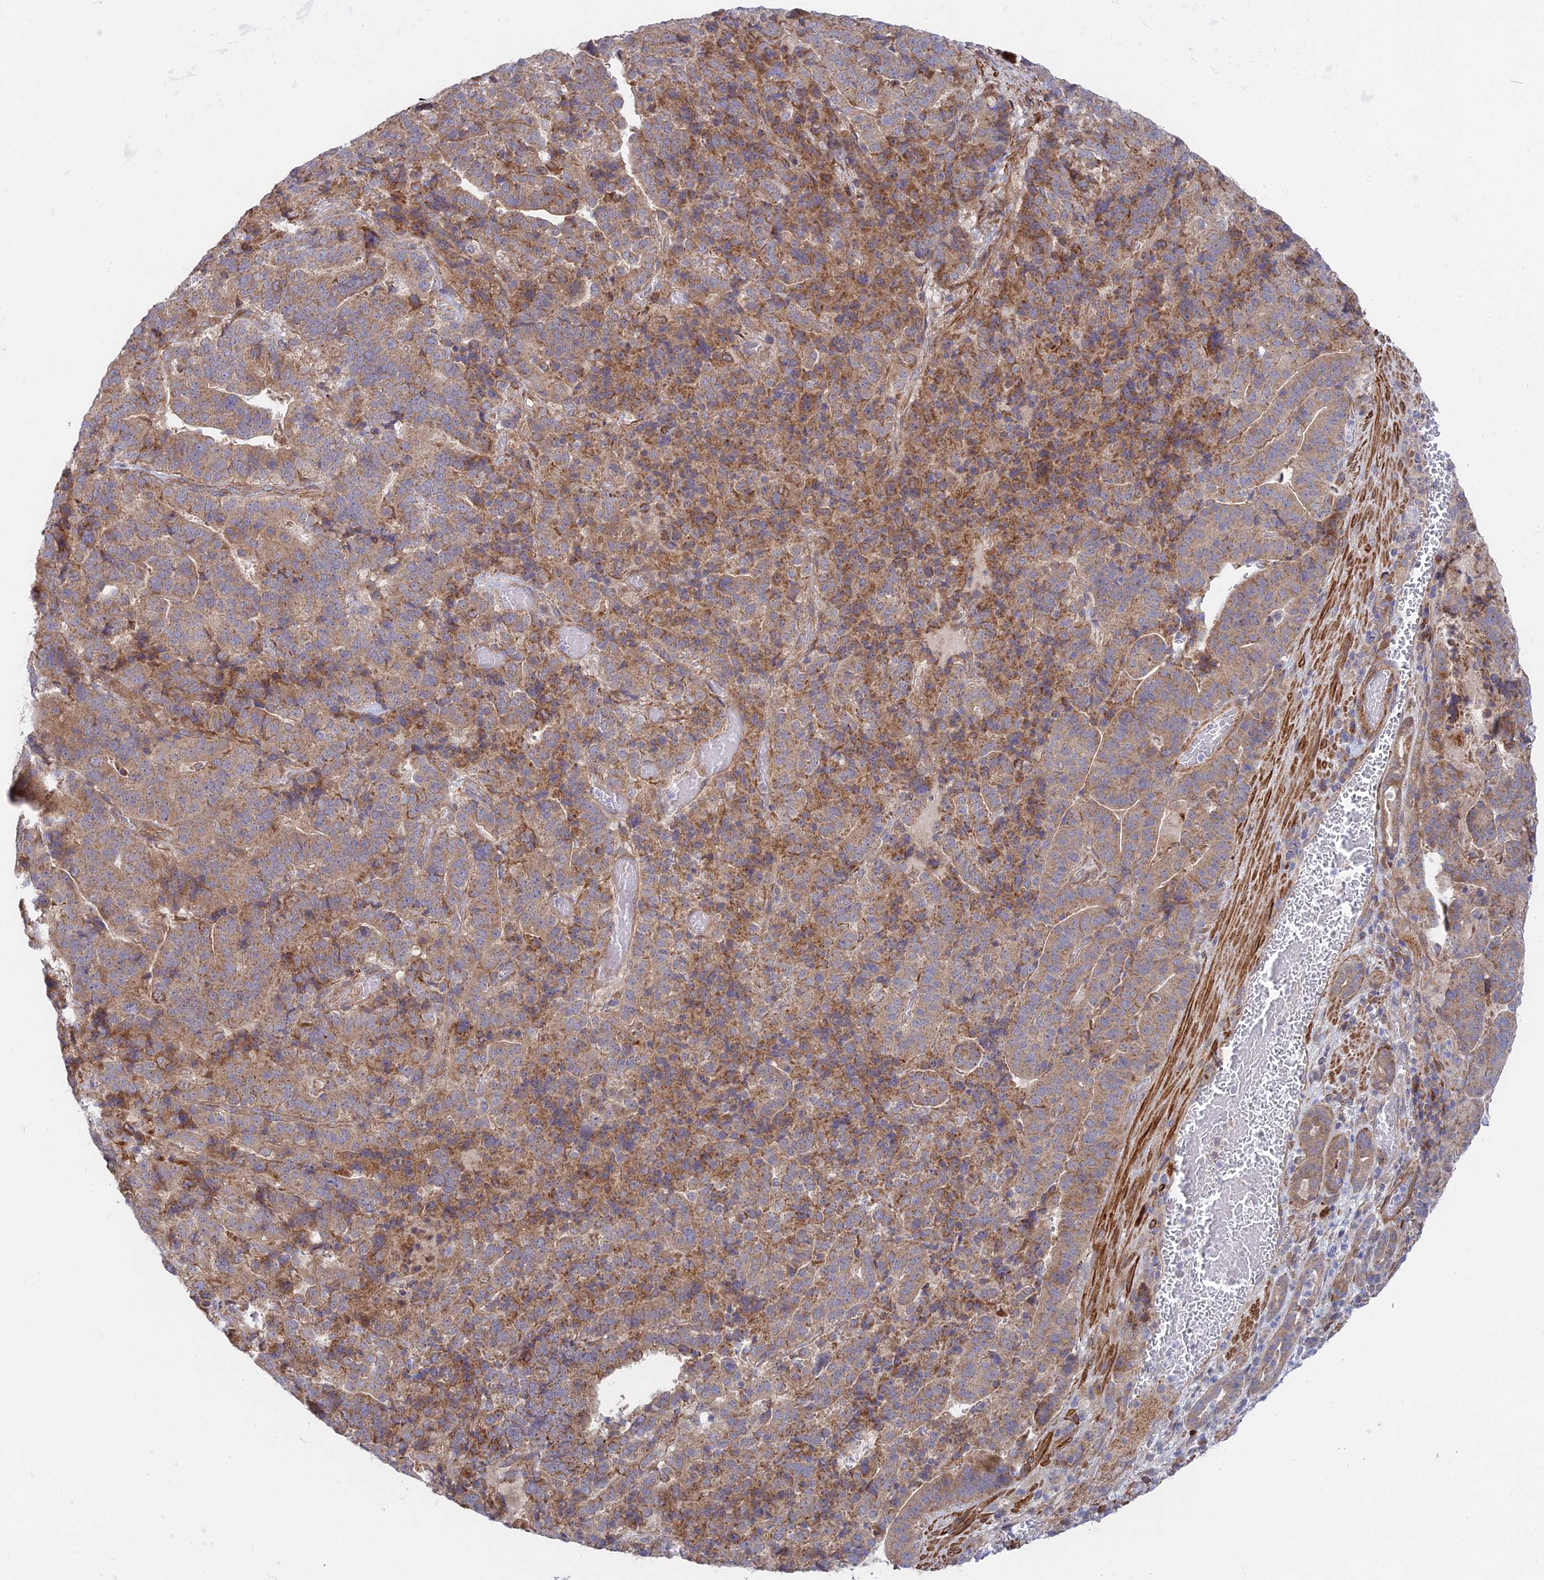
{"staining": {"intensity": "weak", "quantity": ">75%", "location": "cytoplasmic/membranous"}, "tissue": "stomach cancer", "cell_type": "Tumor cells", "image_type": "cancer", "snomed": [{"axis": "morphology", "description": "Adenocarcinoma, NOS"}, {"axis": "topography", "description": "Stomach"}], "caption": "Weak cytoplasmic/membranous protein staining is identified in approximately >75% of tumor cells in stomach cancer.", "gene": "INCA1", "patient": {"sex": "male", "age": 48}}